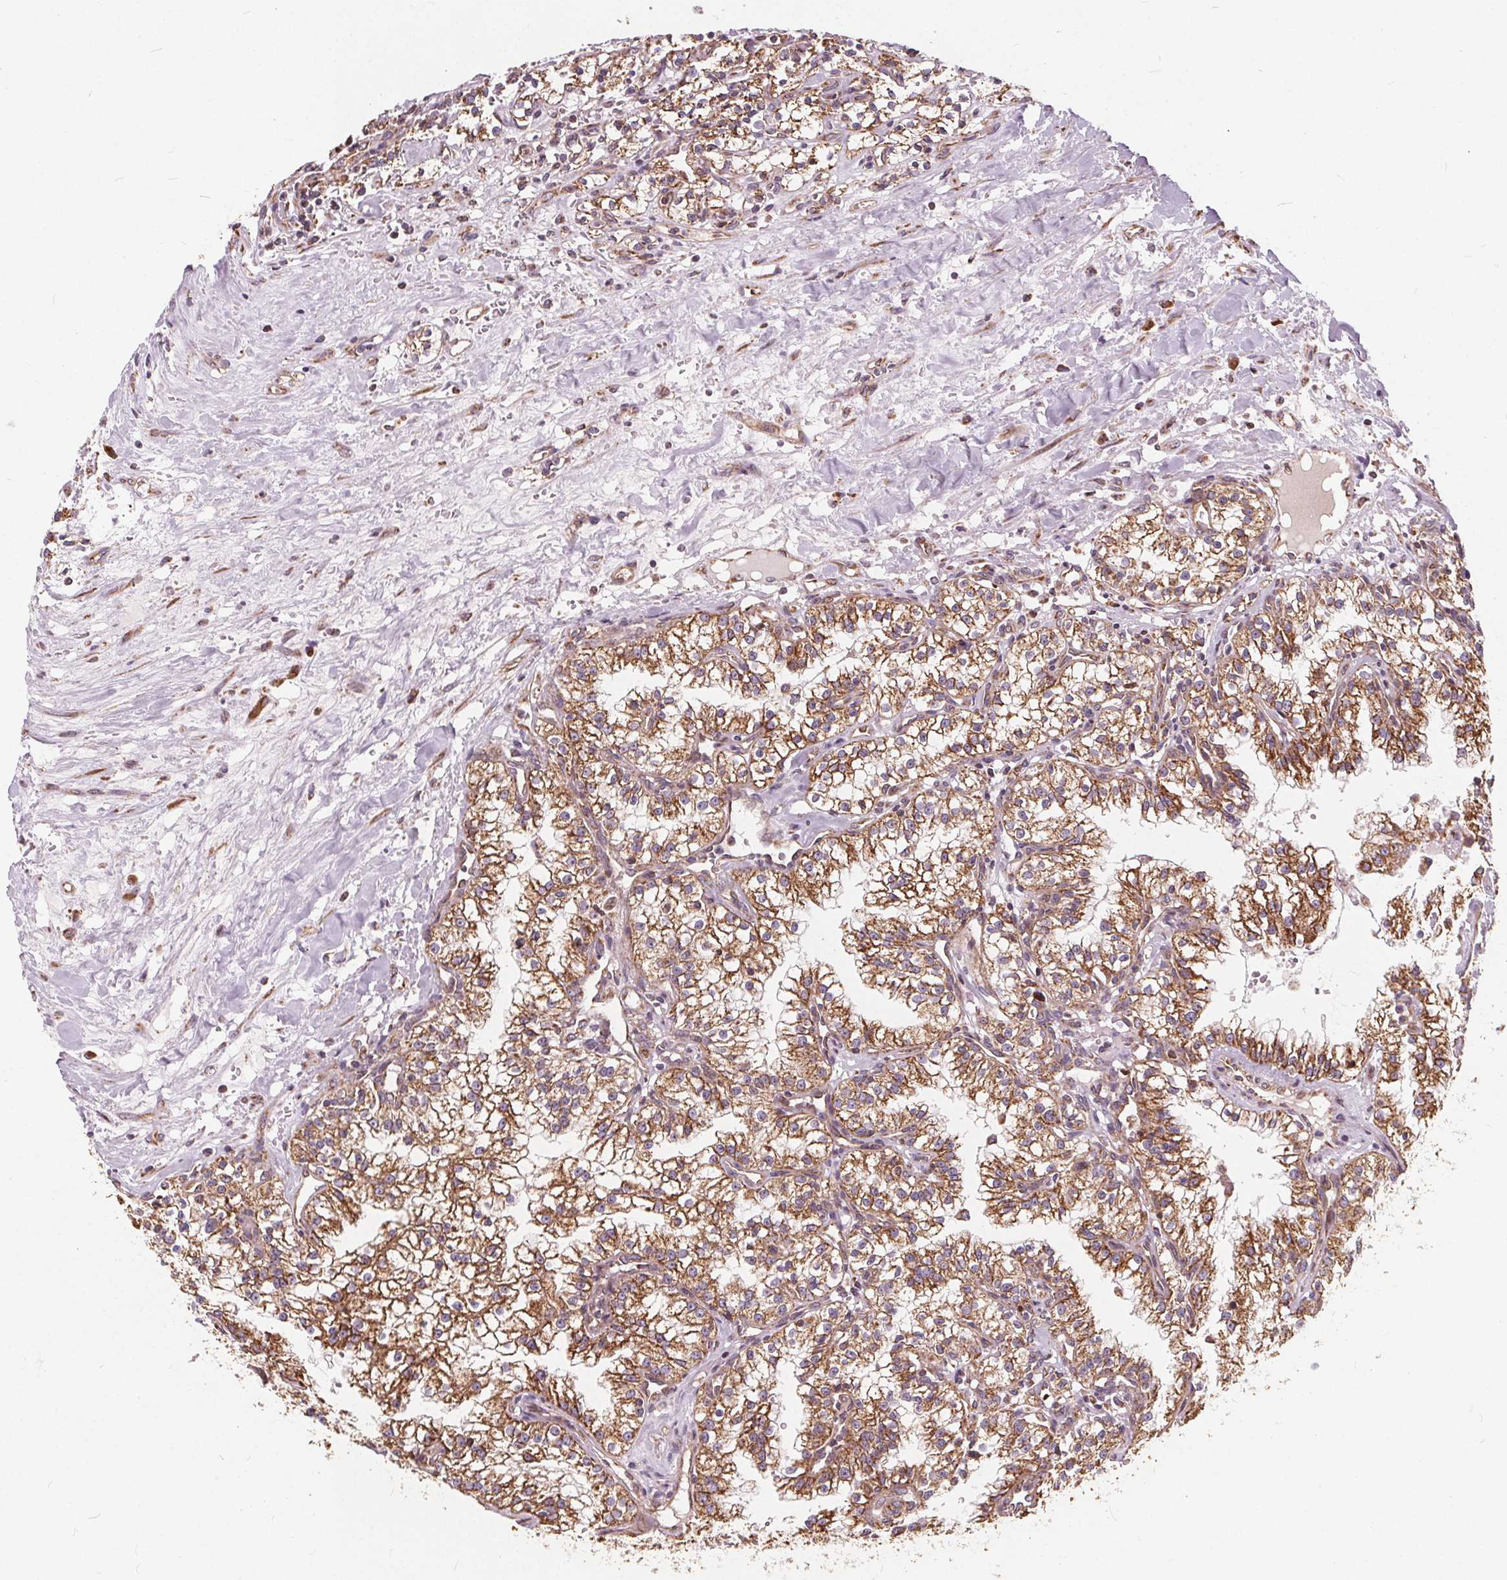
{"staining": {"intensity": "moderate", "quantity": ">75%", "location": "cytoplasmic/membranous"}, "tissue": "renal cancer", "cell_type": "Tumor cells", "image_type": "cancer", "snomed": [{"axis": "morphology", "description": "Adenocarcinoma, NOS"}, {"axis": "topography", "description": "Kidney"}], "caption": "High-magnification brightfield microscopy of renal adenocarcinoma stained with DAB (3,3'-diaminobenzidine) (brown) and counterstained with hematoxylin (blue). tumor cells exhibit moderate cytoplasmic/membranous expression is identified in approximately>75% of cells.", "gene": "PLSCR3", "patient": {"sex": "male", "age": 36}}